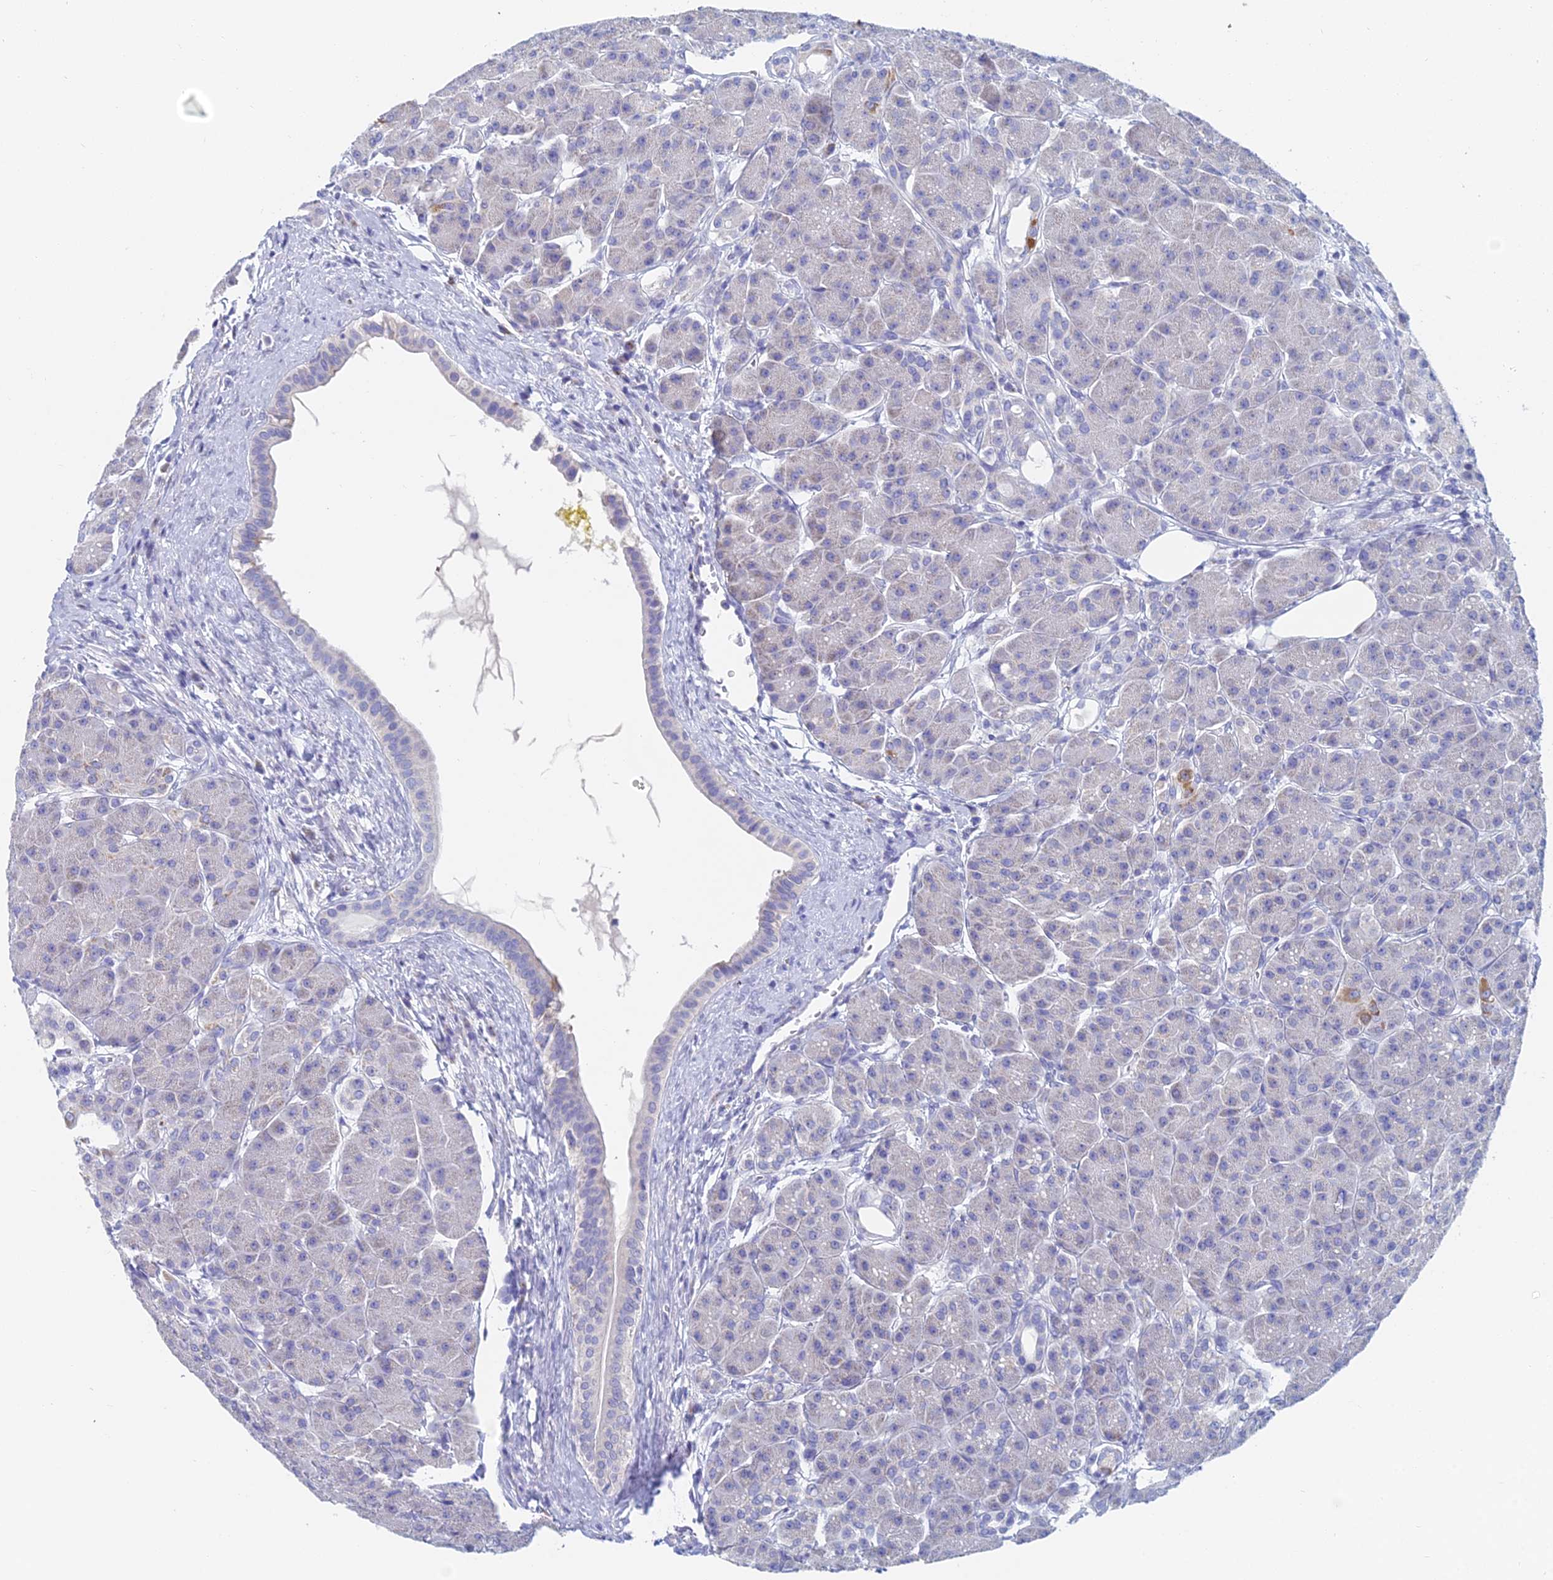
{"staining": {"intensity": "moderate", "quantity": "<25%", "location": "cytoplasmic/membranous"}, "tissue": "pancreas", "cell_type": "Exocrine glandular cells", "image_type": "normal", "snomed": [{"axis": "morphology", "description": "Normal tissue, NOS"}, {"axis": "topography", "description": "Pancreas"}], "caption": "This is a photomicrograph of IHC staining of normal pancreas, which shows moderate expression in the cytoplasmic/membranous of exocrine glandular cells.", "gene": "ACSM1", "patient": {"sex": "male", "age": 63}}